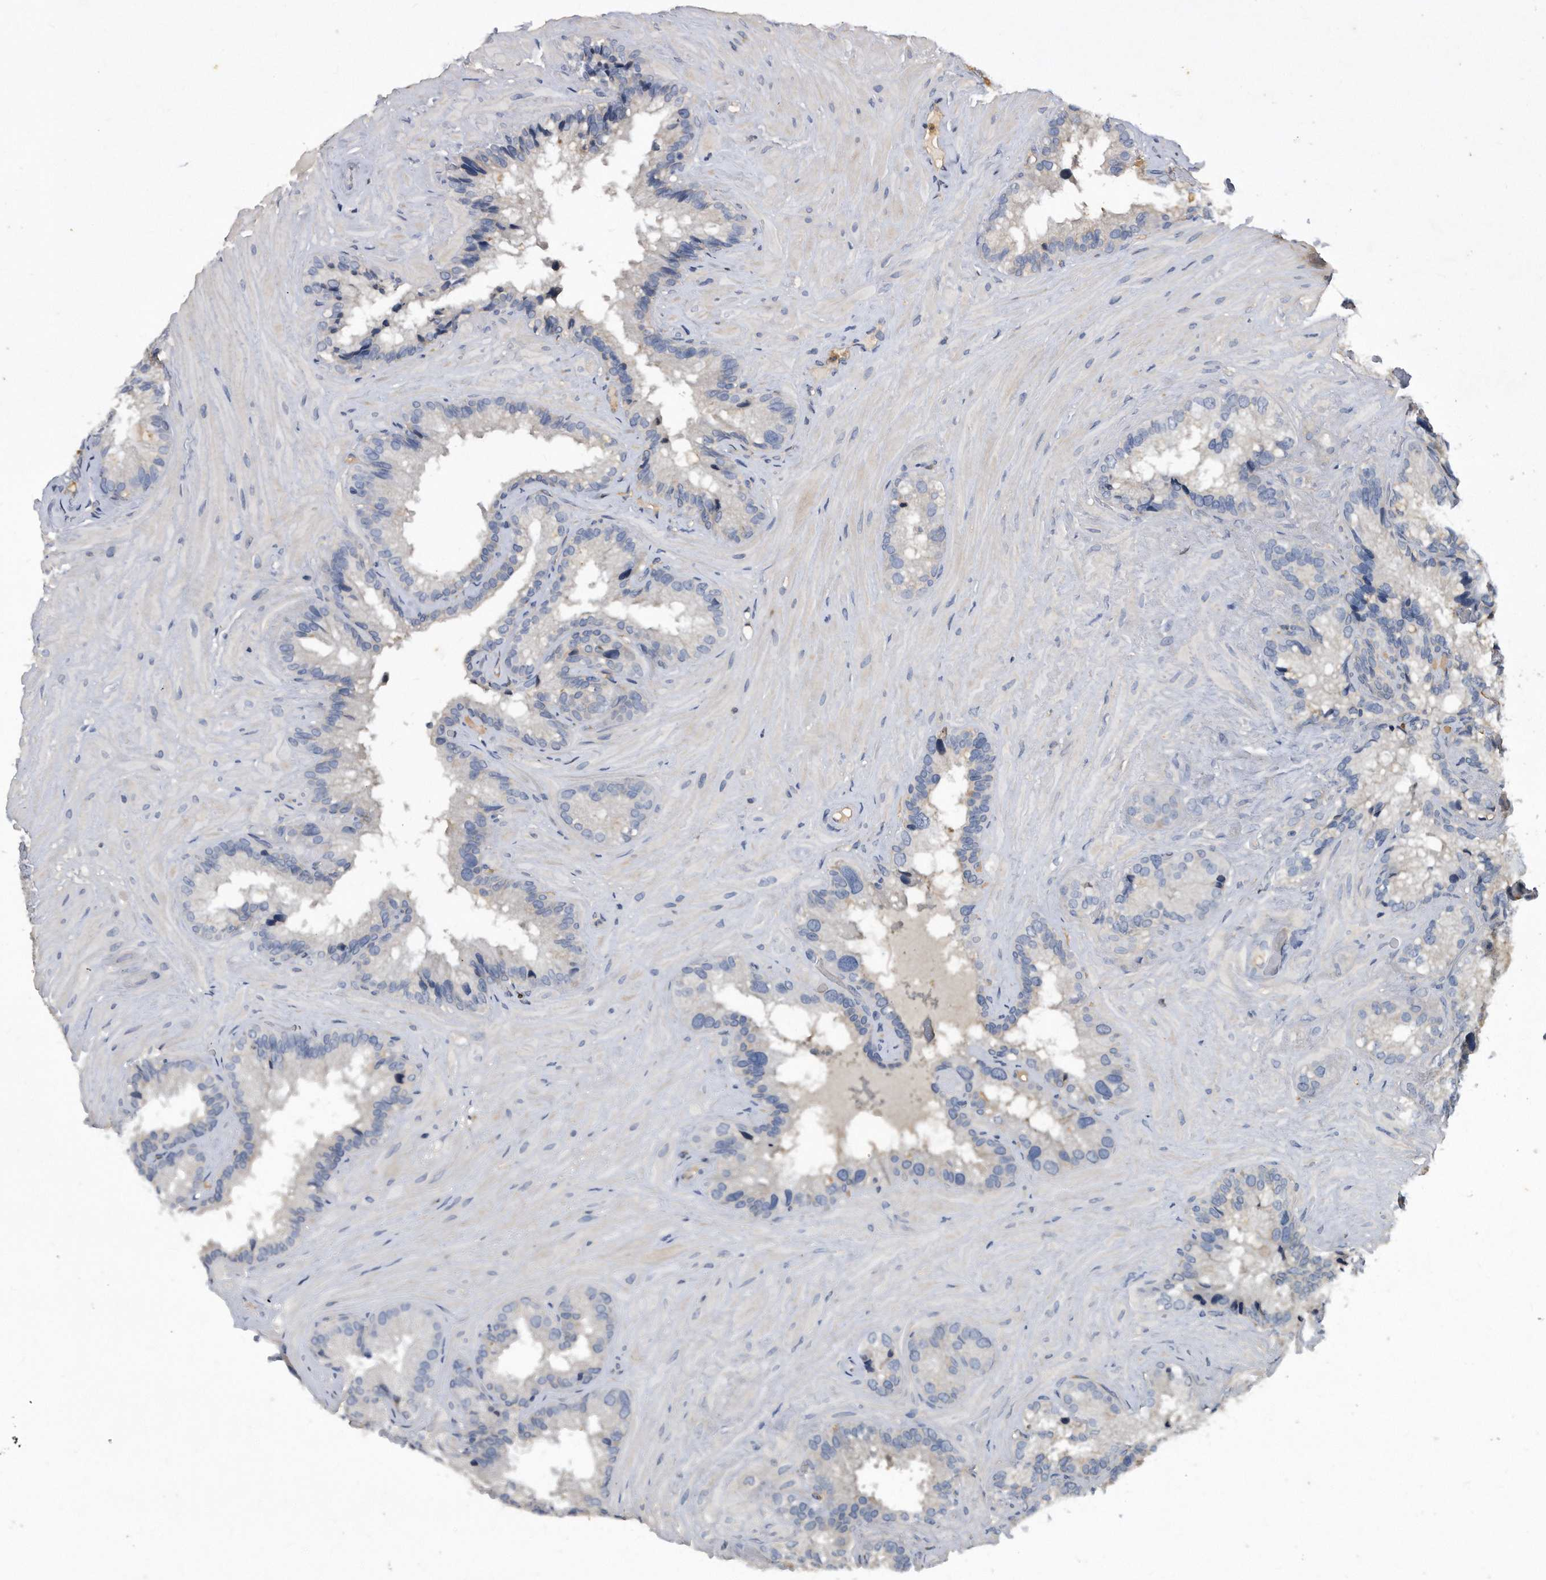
{"staining": {"intensity": "negative", "quantity": "none", "location": "none"}, "tissue": "seminal vesicle", "cell_type": "Glandular cells", "image_type": "normal", "snomed": [{"axis": "morphology", "description": "Normal tissue, NOS"}, {"axis": "topography", "description": "Prostate"}, {"axis": "topography", "description": "Seminal veicle"}], "caption": "High power microscopy histopathology image of an immunohistochemistry (IHC) photomicrograph of normal seminal vesicle, revealing no significant positivity in glandular cells. (Brightfield microscopy of DAB (3,3'-diaminobenzidine) immunohistochemistry (IHC) at high magnification).", "gene": "HOMER3", "patient": {"sex": "male", "age": 68}}